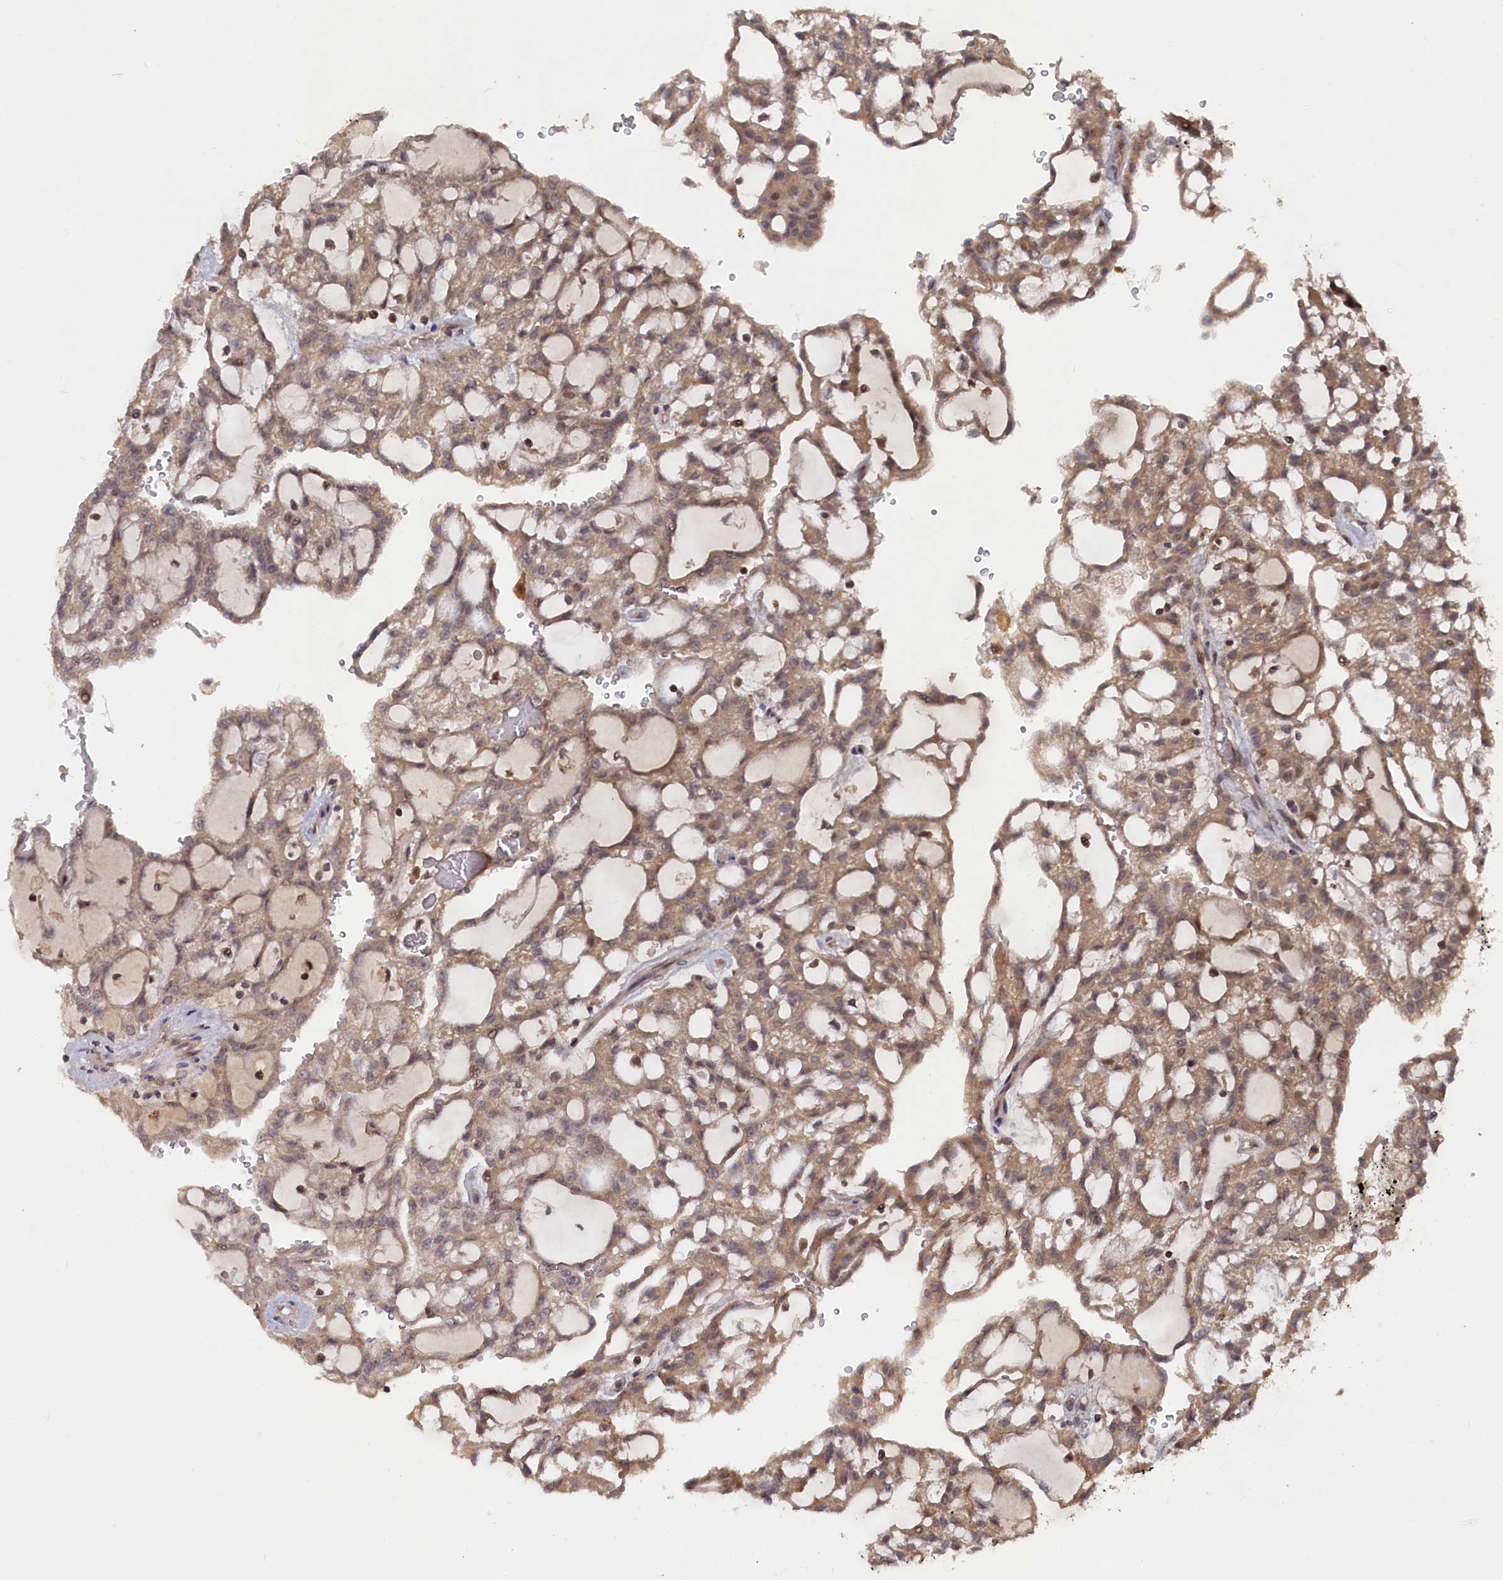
{"staining": {"intensity": "moderate", "quantity": ">75%", "location": "cytoplasmic/membranous"}, "tissue": "renal cancer", "cell_type": "Tumor cells", "image_type": "cancer", "snomed": [{"axis": "morphology", "description": "Adenocarcinoma, NOS"}, {"axis": "topography", "description": "Kidney"}], "caption": "Immunohistochemical staining of renal cancer (adenocarcinoma) shows medium levels of moderate cytoplasmic/membranous protein positivity in approximately >75% of tumor cells. (DAB (3,3'-diaminobenzidine) = brown stain, brightfield microscopy at high magnification).", "gene": "TMC5", "patient": {"sex": "male", "age": 63}}